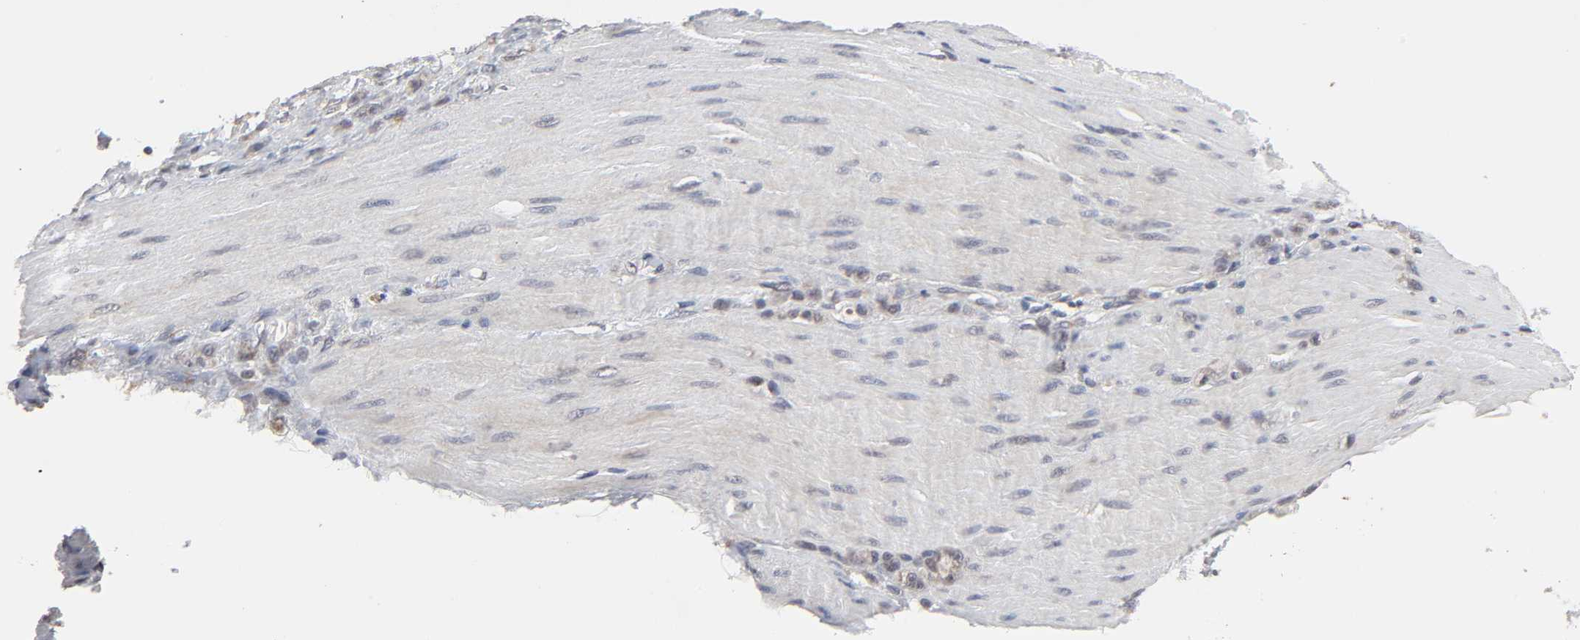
{"staining": {"intensity": "moderate", "quantity": "25%-75%", "location": "cytoplasmic/membranous"}, "tissue": "stomach cancer", "cell_type": "Tumor cells", "image_type": "cancer", "snomed": [{"axis": "morphology", "description": "Adenocarcinoma, NOS"}, {"axis": "topography", "description": "Stomach"}], "caption": "Stomach cancer (adenocarcinoma) stained for a protein (brown) displays moderate cytoplasmic/membranous positive staining in approximately 25%-75% of tumor cells.", "gene": "AUH", "patient": {"sex": "male", "age": 82}}